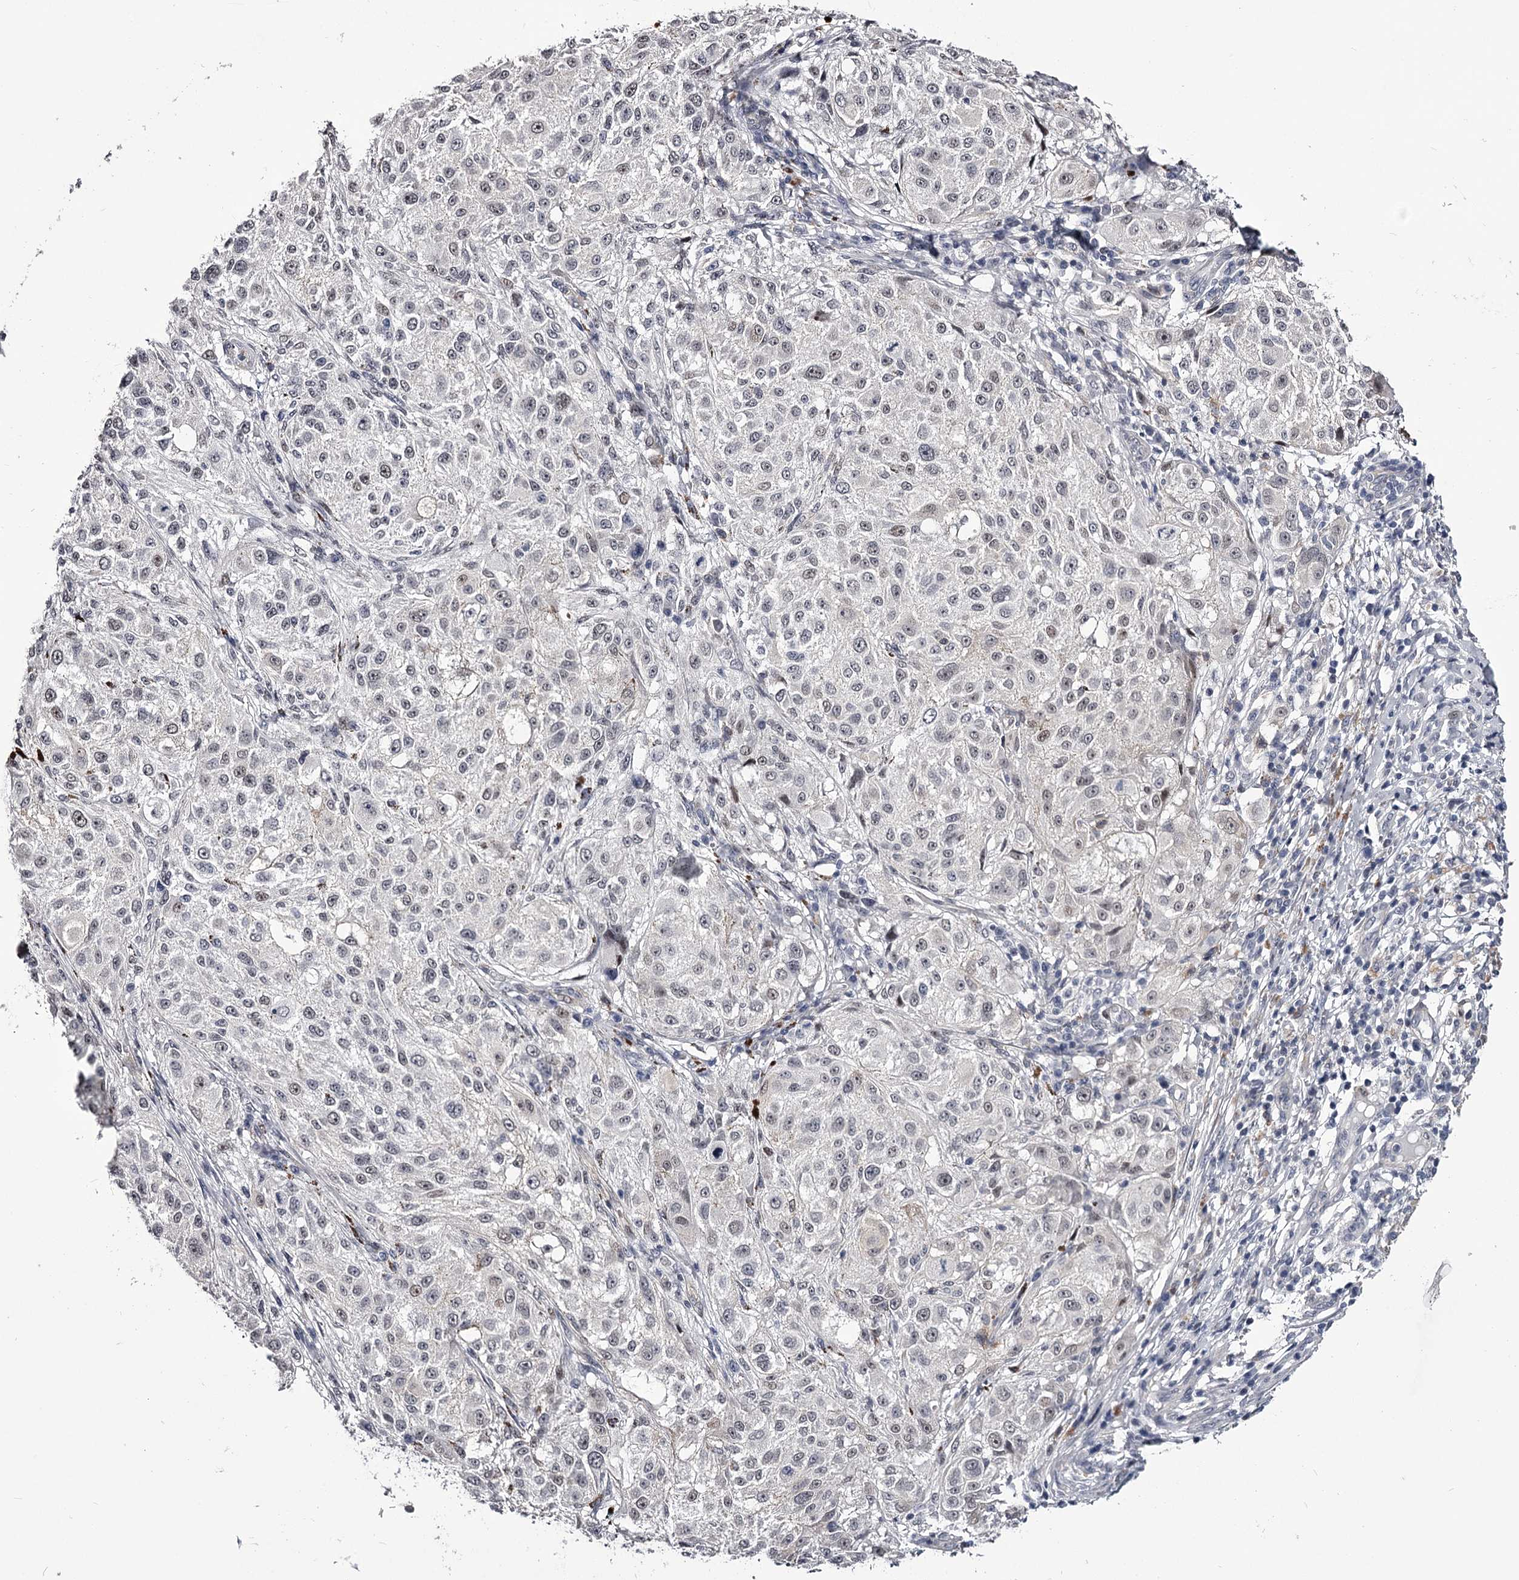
{"staining": {"intensity": "negative", "quantity": "none", "location": "none"}, "tissue": "melanoma", "cell_type": "Tumor cells", "image_type": "cancer", "snomed": [{"axis": "morphology", "description": "Necrosis, NOS"}, {"axis": "morphology", "description": "Malignant melanoma, NOS"}, {"axis": "topography", "description": "Skin"}], "caption": "There is no significant staining in tumor cells of melanoma.", "gene": "OVOL2", "patient": {"sex": "female", "age": 87}}